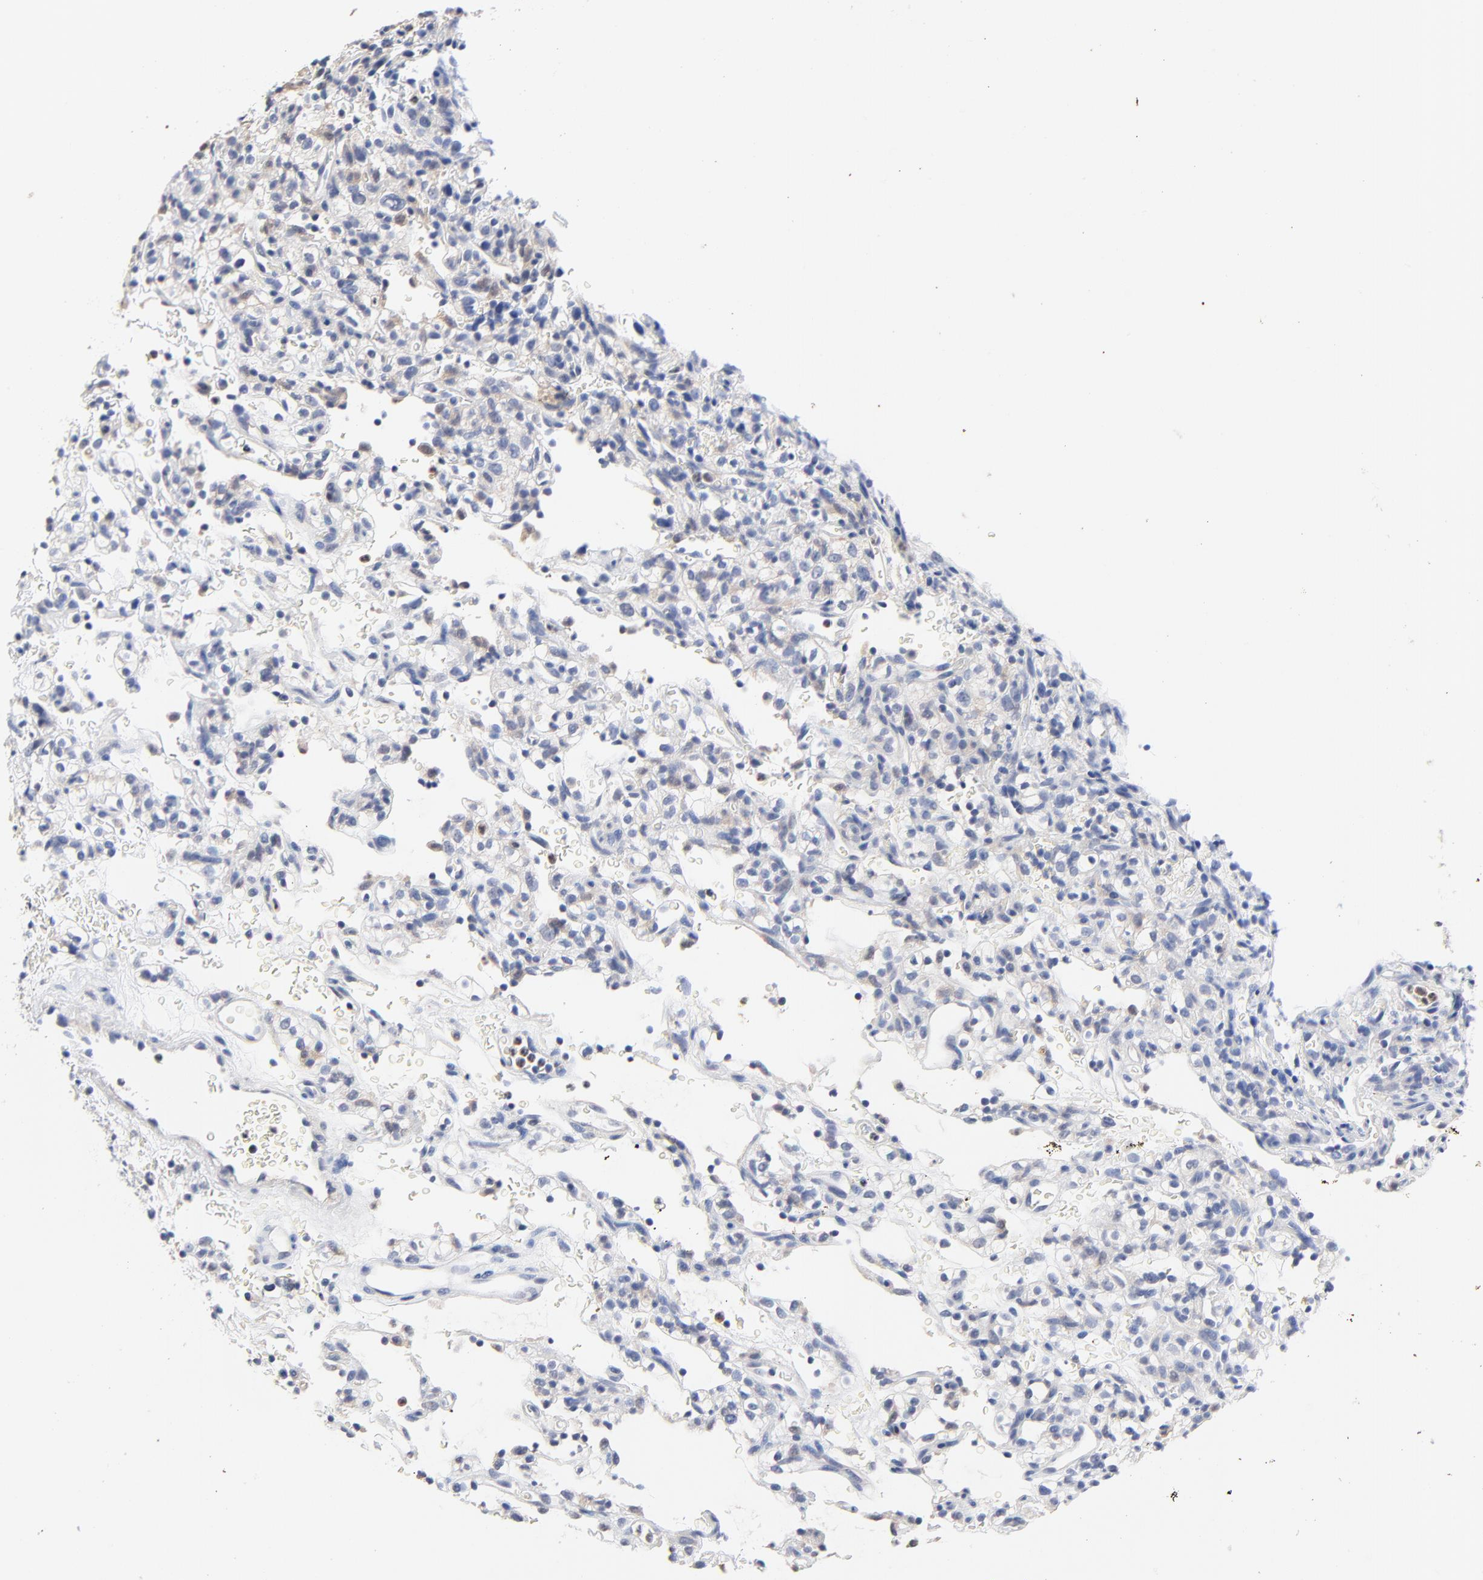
{"staining": {"intensity": "negative", "quantity": "none", "location": "none"}, "tissue": "renal cancer", "cell_type": "Tumor cells", "image_type": "cancer", "snomed": [{"axis": "morphology", "description": "Normal tissue, NOS"}, {"axis": "morphology", "description": "Adenocarcinoma, NOS"}, {"axis": "topography", "description": "Kidney"}], "caption": "Immunohistochemical staining of human renal adenocarcinoma displays no significant positivity in tumor cells. Nuclei are stained in blue.", "gene": "AADAC", "patient": {"sex": "female", "age": 72}}